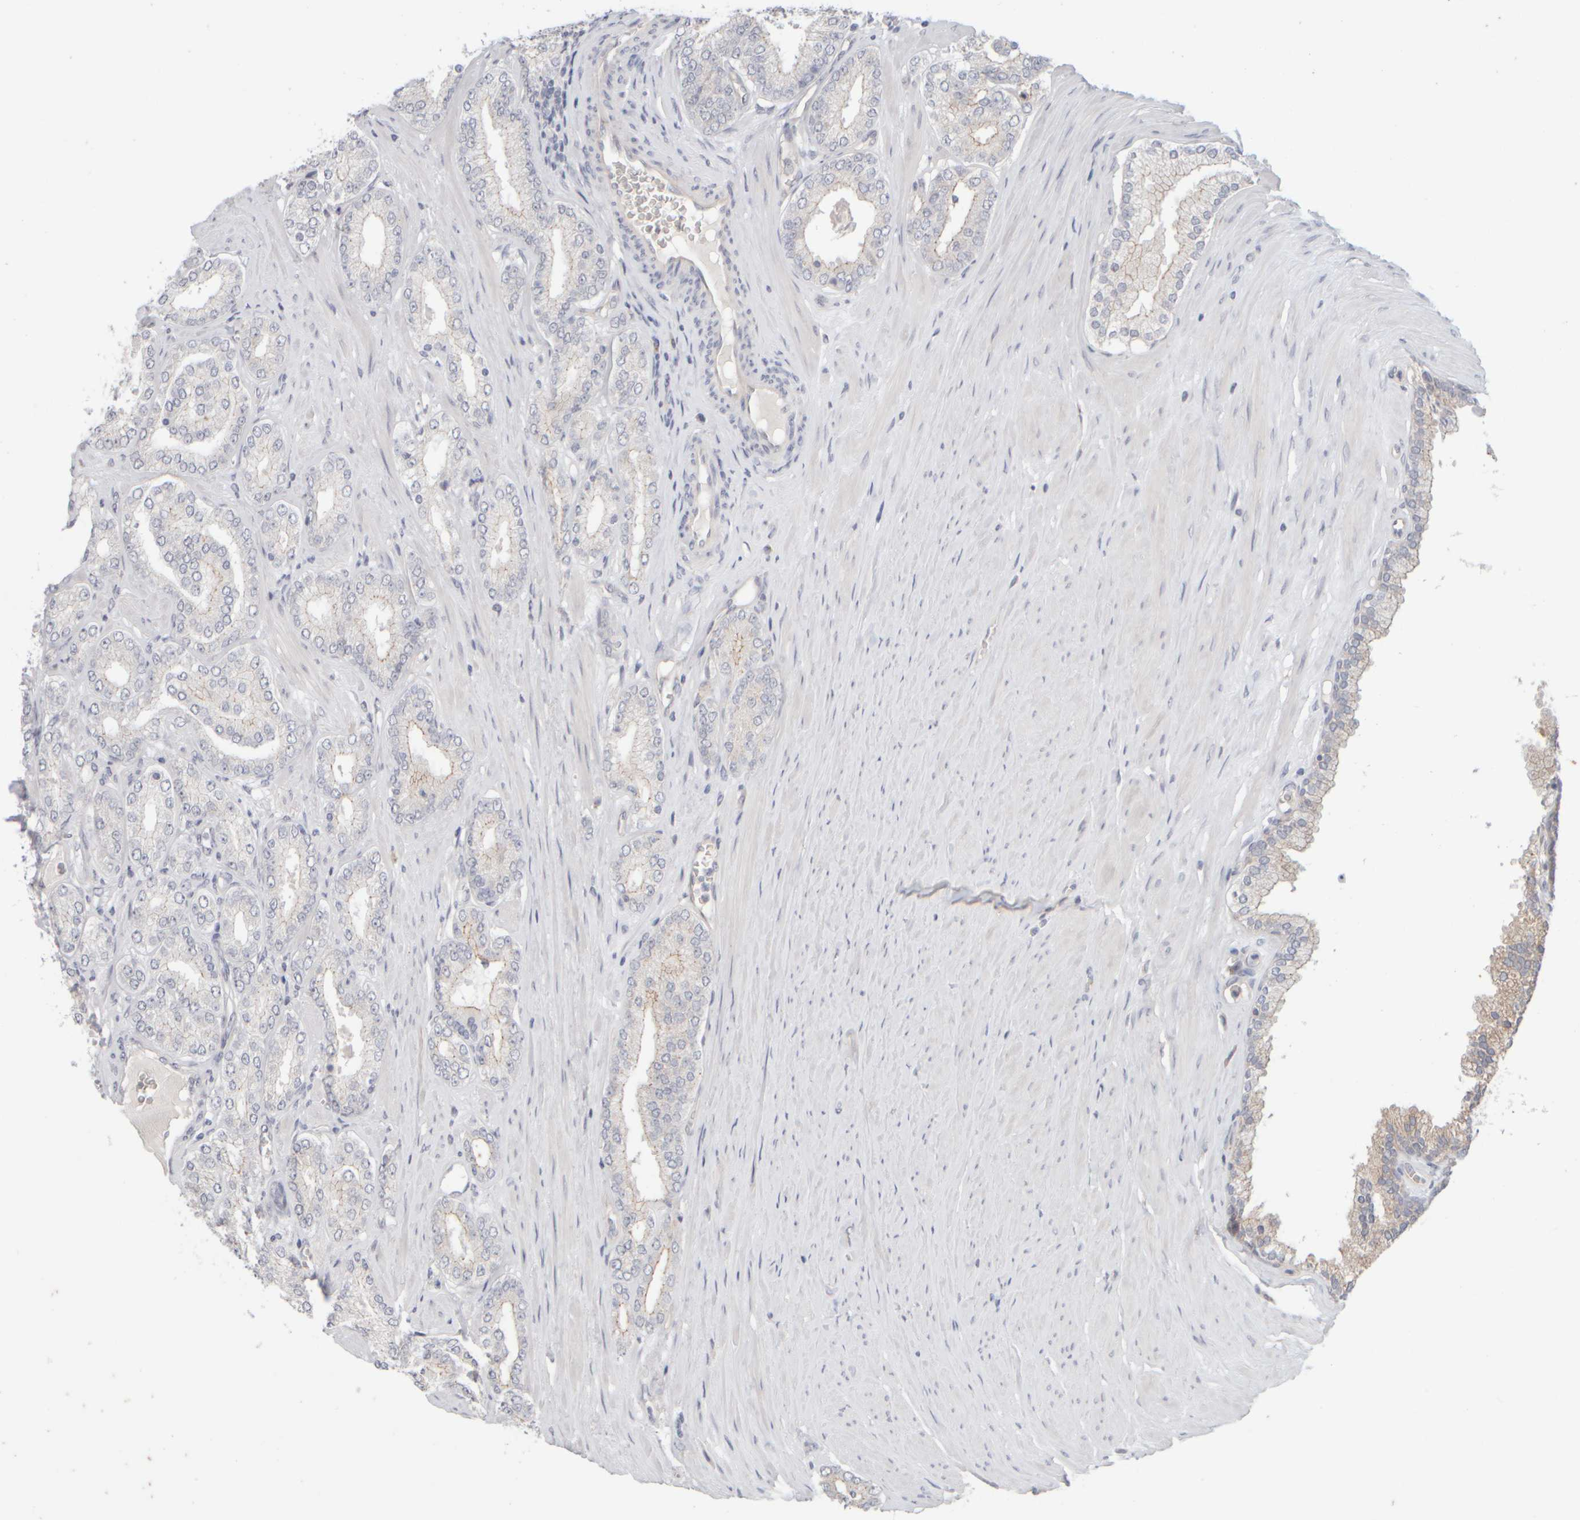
{"staining": {"intensity": "negative", "quantity": "none", "location": "none"}, "tissue": "prostate cancer", "cell_type": "Tumor cells", "image_type": "cancer", "snomed": [{"axis": "morphology", "description": "Adenocarcinoma, Low grade"}, {"axis": "topography", "description": "Prostate"}], "caption": "This is an IHC image of prostate adenocarcinoma (low-grade). There is no expression in tumor cells.", "gene": "GOPC", "patient": {"sex": "male", "age": 62}}